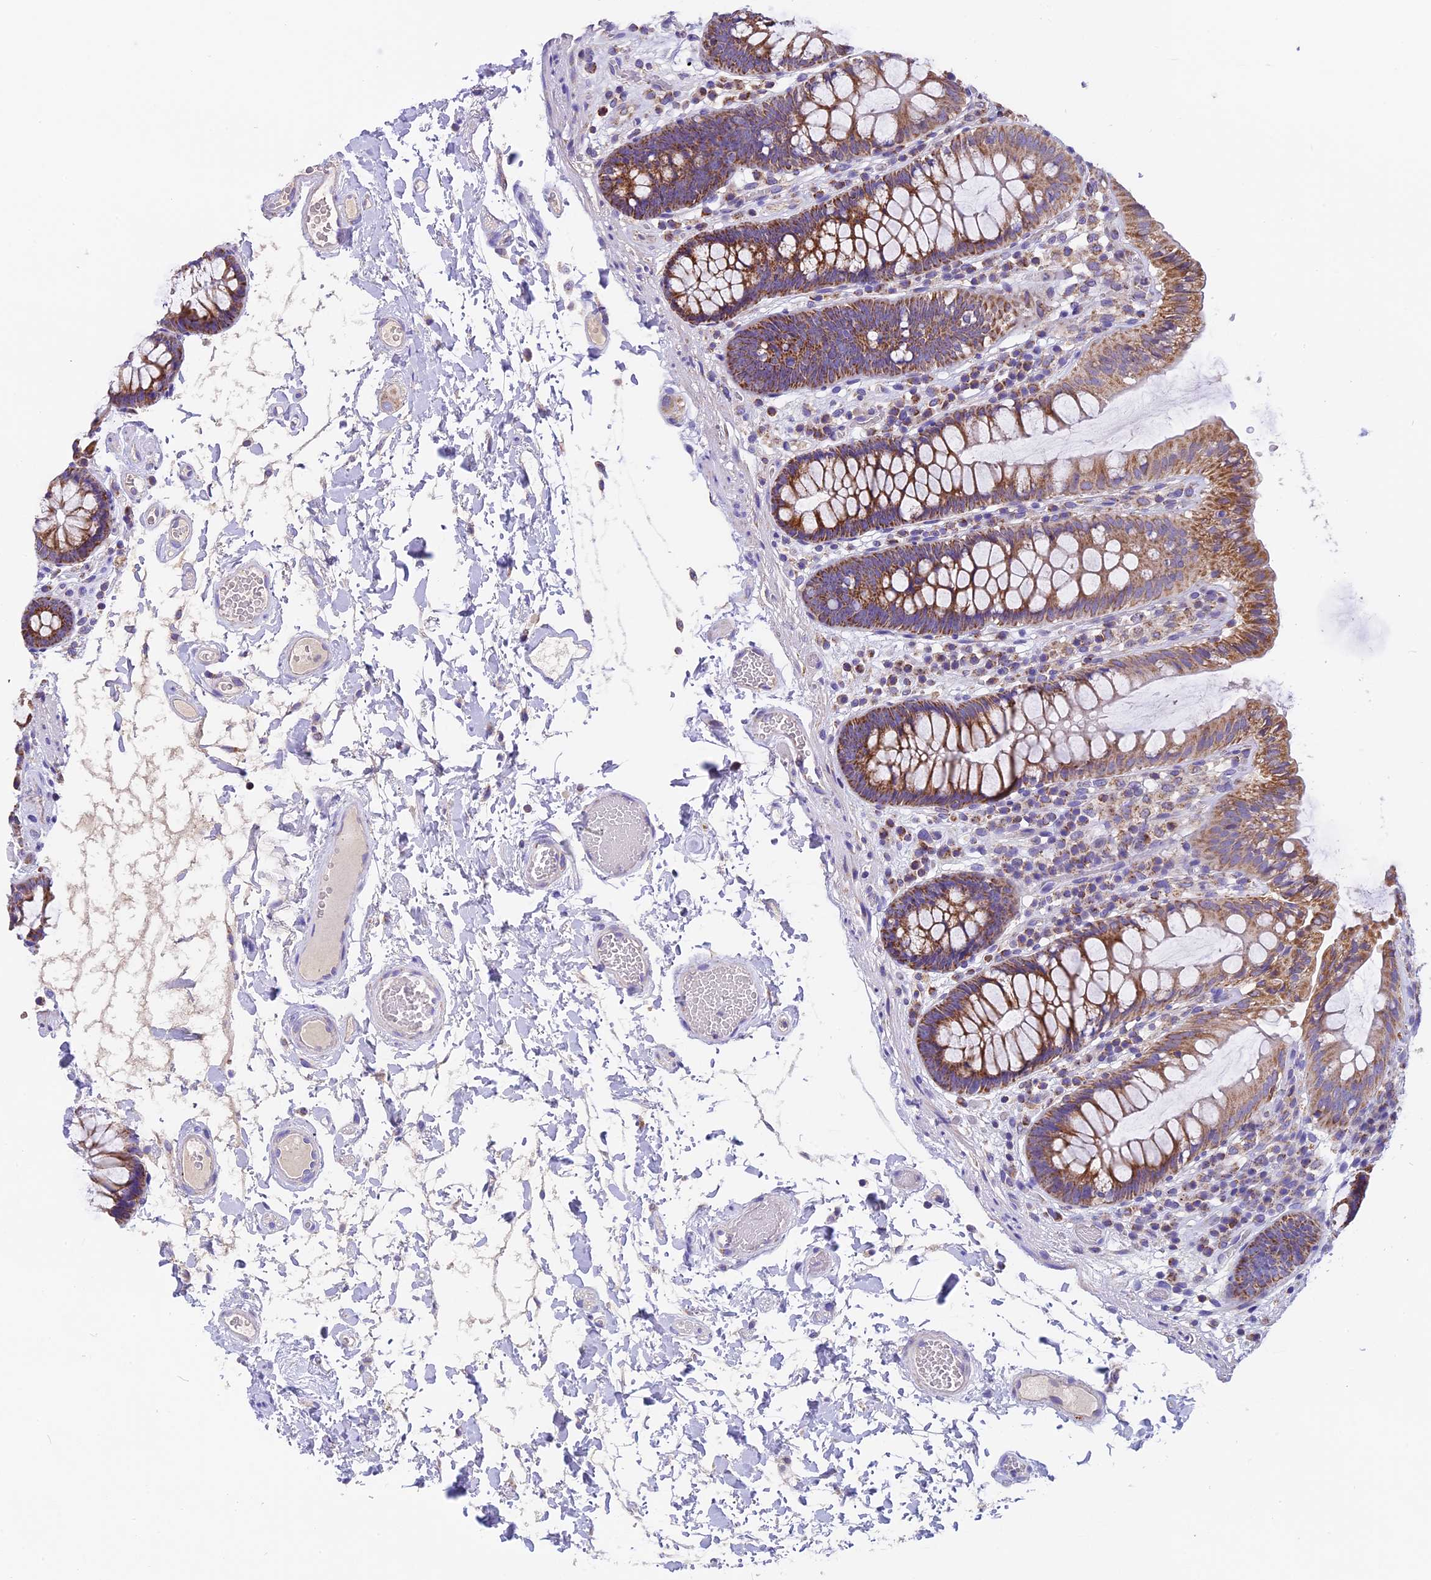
{"staining": {"intensity": "negative", "quantity": "none", "location": "none"}, "tissue": "colon", "cell_type": "Endothelial cells", "image_type": "normal", "snomed": [{"axis": "morphology", "description": "Normal tissue, NOS"}, {"axis": "topography", "description": "Colon"}], "caption": "This is a micrograph of IHC staining of benign colon, which shows no staining in endothelial cells.", "gene": "MGME1", "patient": {"sex": "male", "age": 84}}